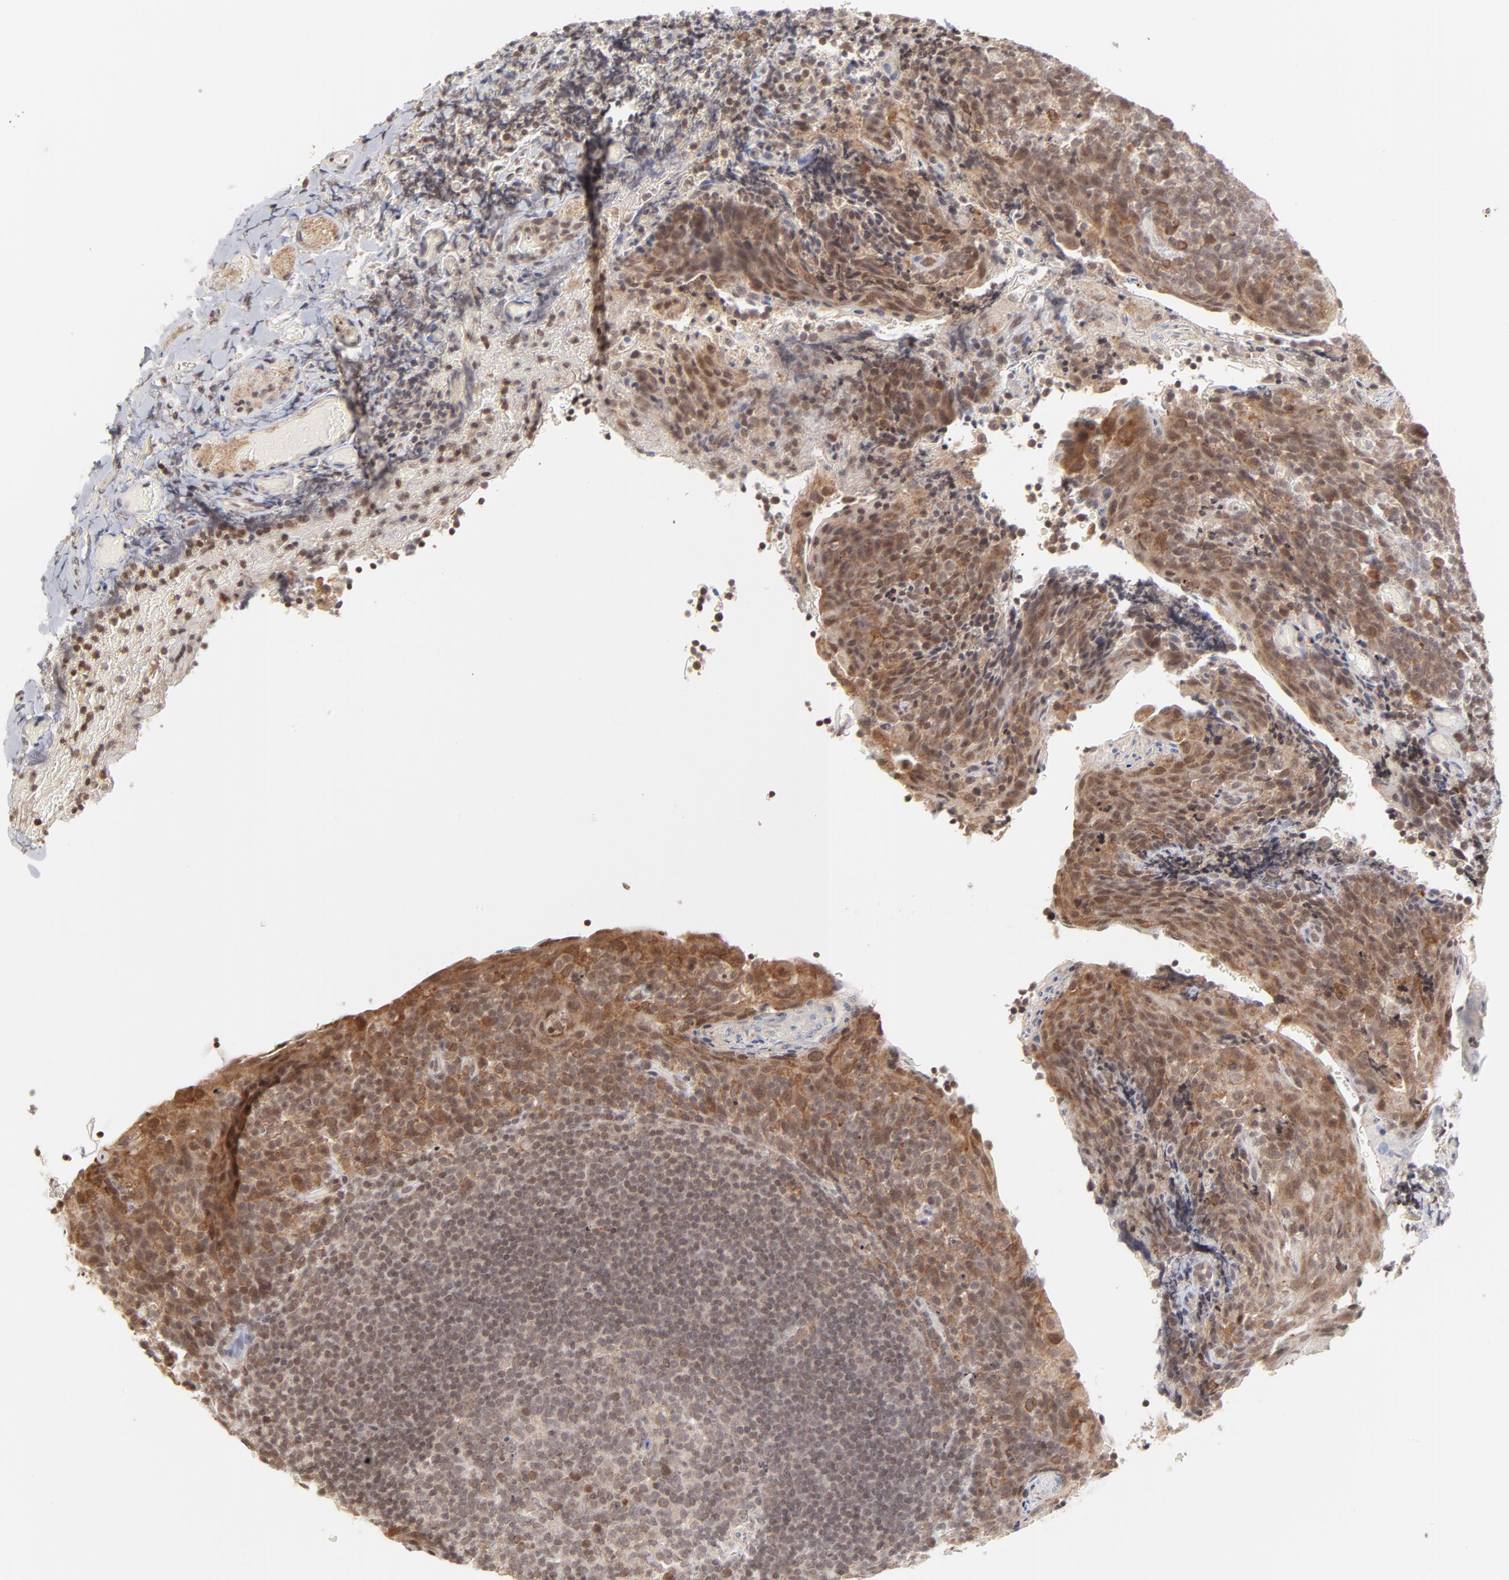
{"staining": {"intensity": "weak", "quantity": ">75%", "location": "nuclear"}, "tissue": "tonsil", "cell_type": "Germinal center cells", "image_type": "normal", "snomed": [{"axis": "morphology", "description": "Normal tissue, NOS"}, {"axis": "topography", "description": "Tonsil"}], "caption": "Normal tonsil shows weak nuclear positivity in approximately >75% of germinal center cells, visualized by immunohistochemistry. (Brightfield microscopy of DAB IHC at high magnification).", "gene": "ARIH1", "patient": {"sex": "male", "age": 17}}